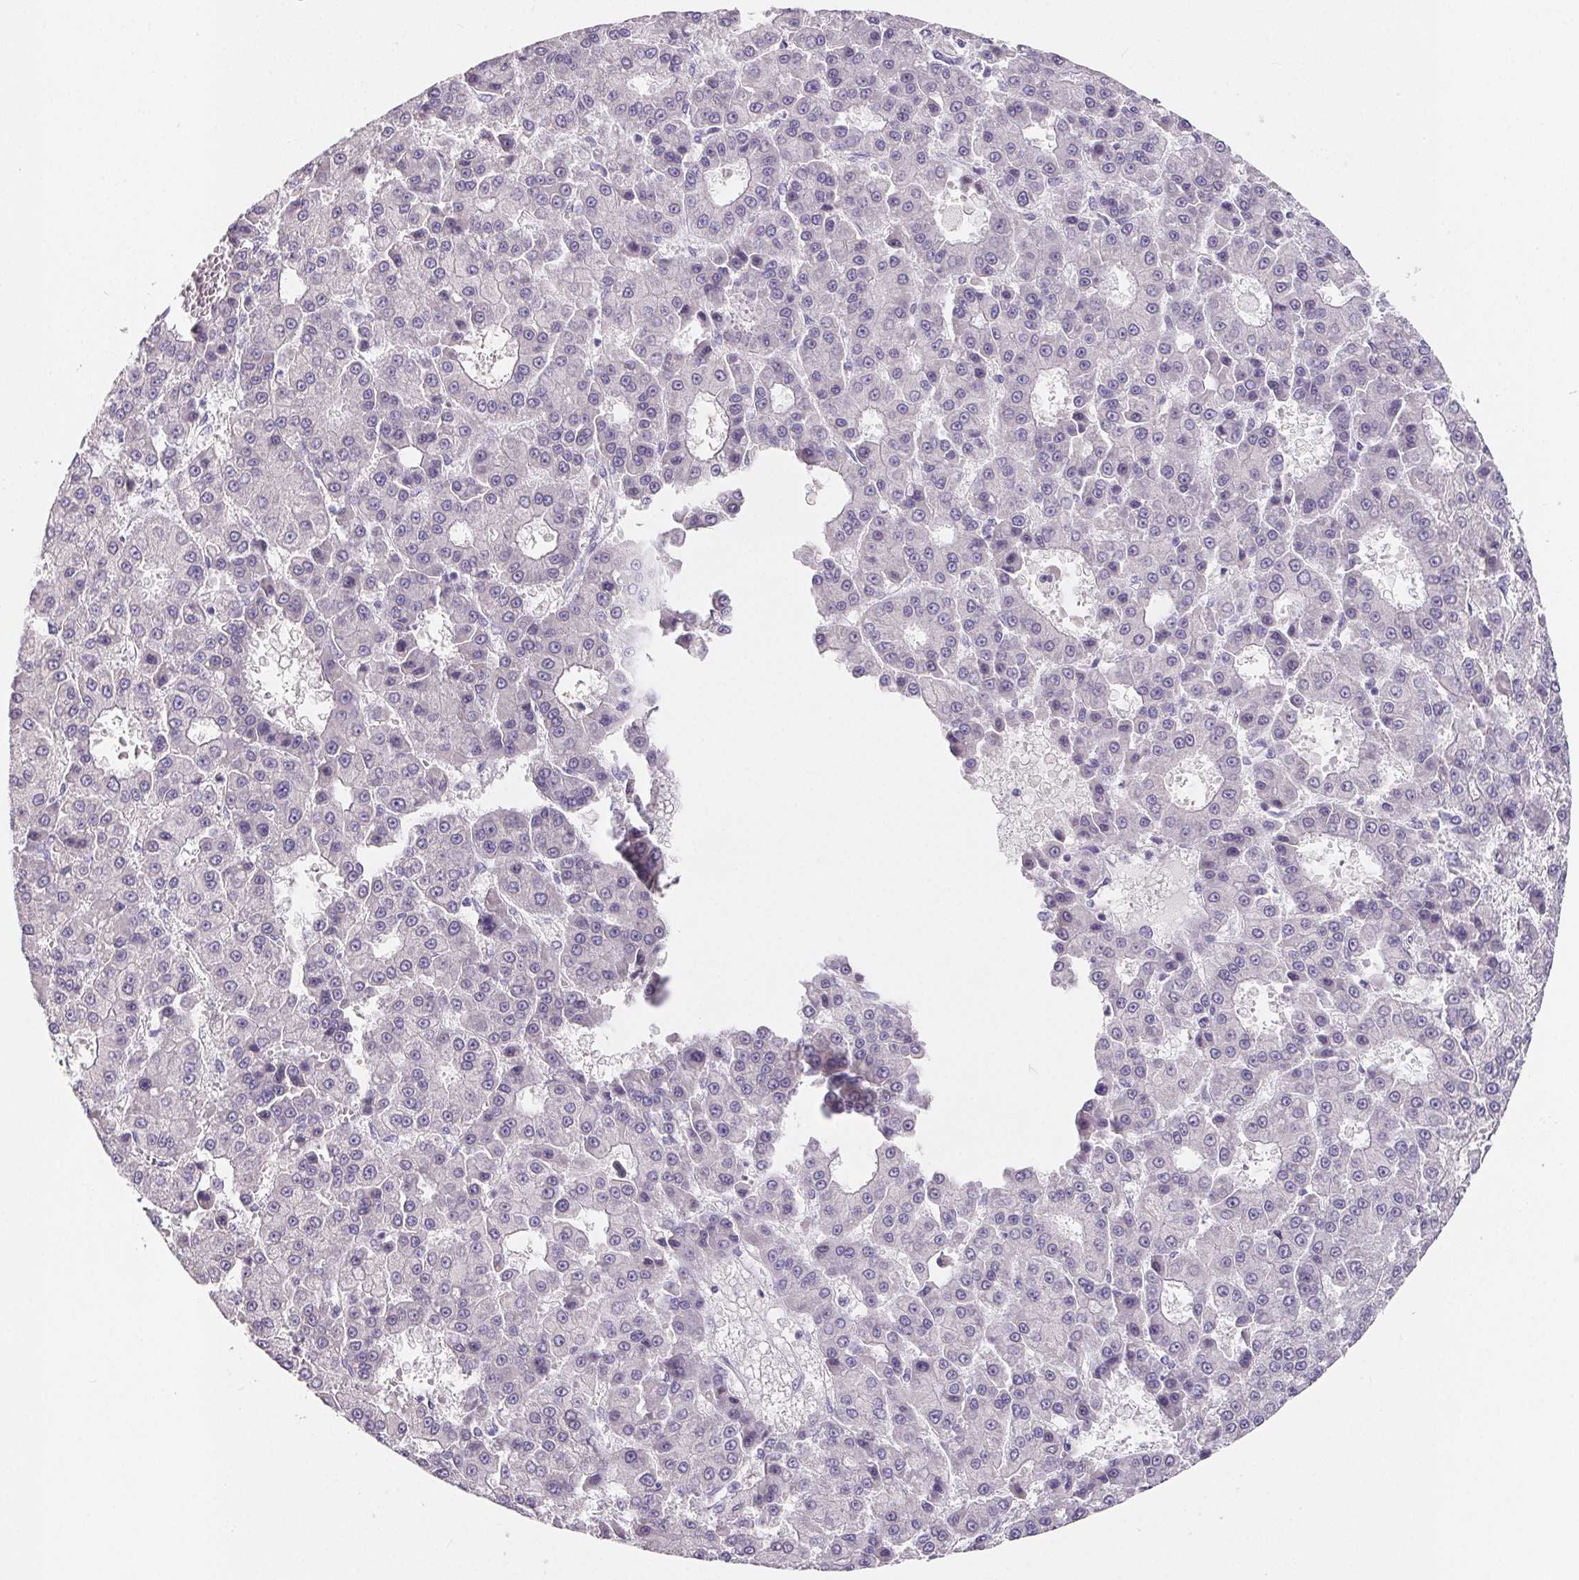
{"staining": {"intensity": "negative", "quantity": "none", "location": "none"}, "tissue": "liver cancer", "cell_type": "Tumor cells", "image_type": "cancer", "snomed": [{"axis": "morphology", "description": "Carcinoma, Hepatocellular, NOS"}, {"axis": "topography", "description": "Liver"}], "caption": "This is a histopathology image of immunohistochemistry (IHC) staining of liver hepatocellular carcinoma, which shows no expression in tumor cells. The staining is performed using DAB brown chromogen with nuclei counter-stained in using hematoxylin.", "gene": "FDX1", "patient": {"sex": "male", "age": 70}}